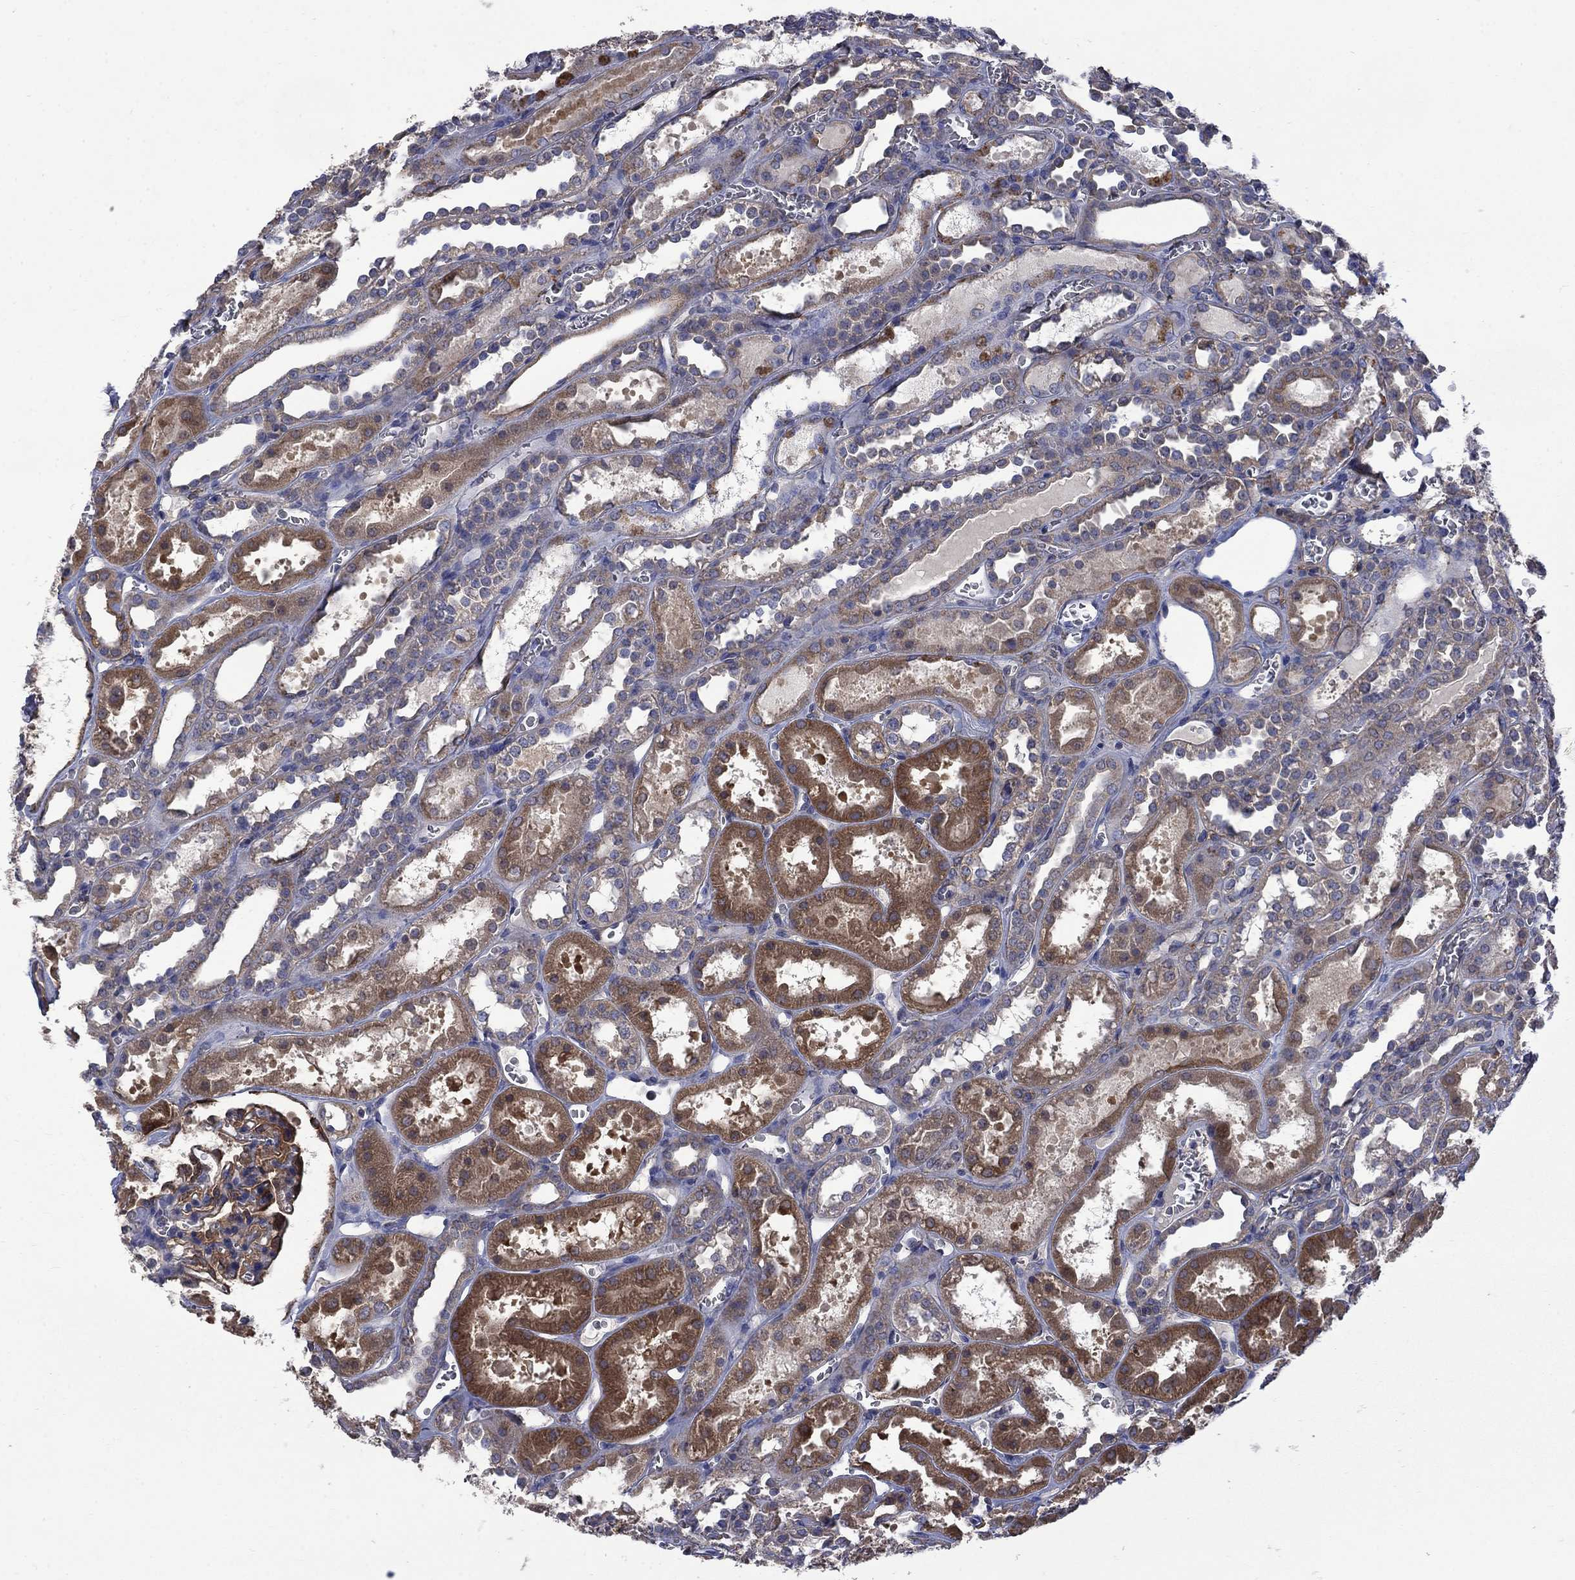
{"staining": {"intensity": "strong", "quantity": "25%-75%", "location": "cytoplasmic/membranous"}, "tissue": "kidney", "cell_type": "Cells in glomeruli", "image_type": "normal", "snomed": [{"axis": "morphology", "description": "Normal tissue, NOS"}, {"axis": "topography", "description": "Kidney"}], "caption": "Cells in glomeruli demonstrate high levels of strong cytoplasmic/membranous expression in approximately 25%-75% of cells in unremarkable human kidney.", "gene": "HSPA12A", "patient": {"sex": "female", "age": 41}}